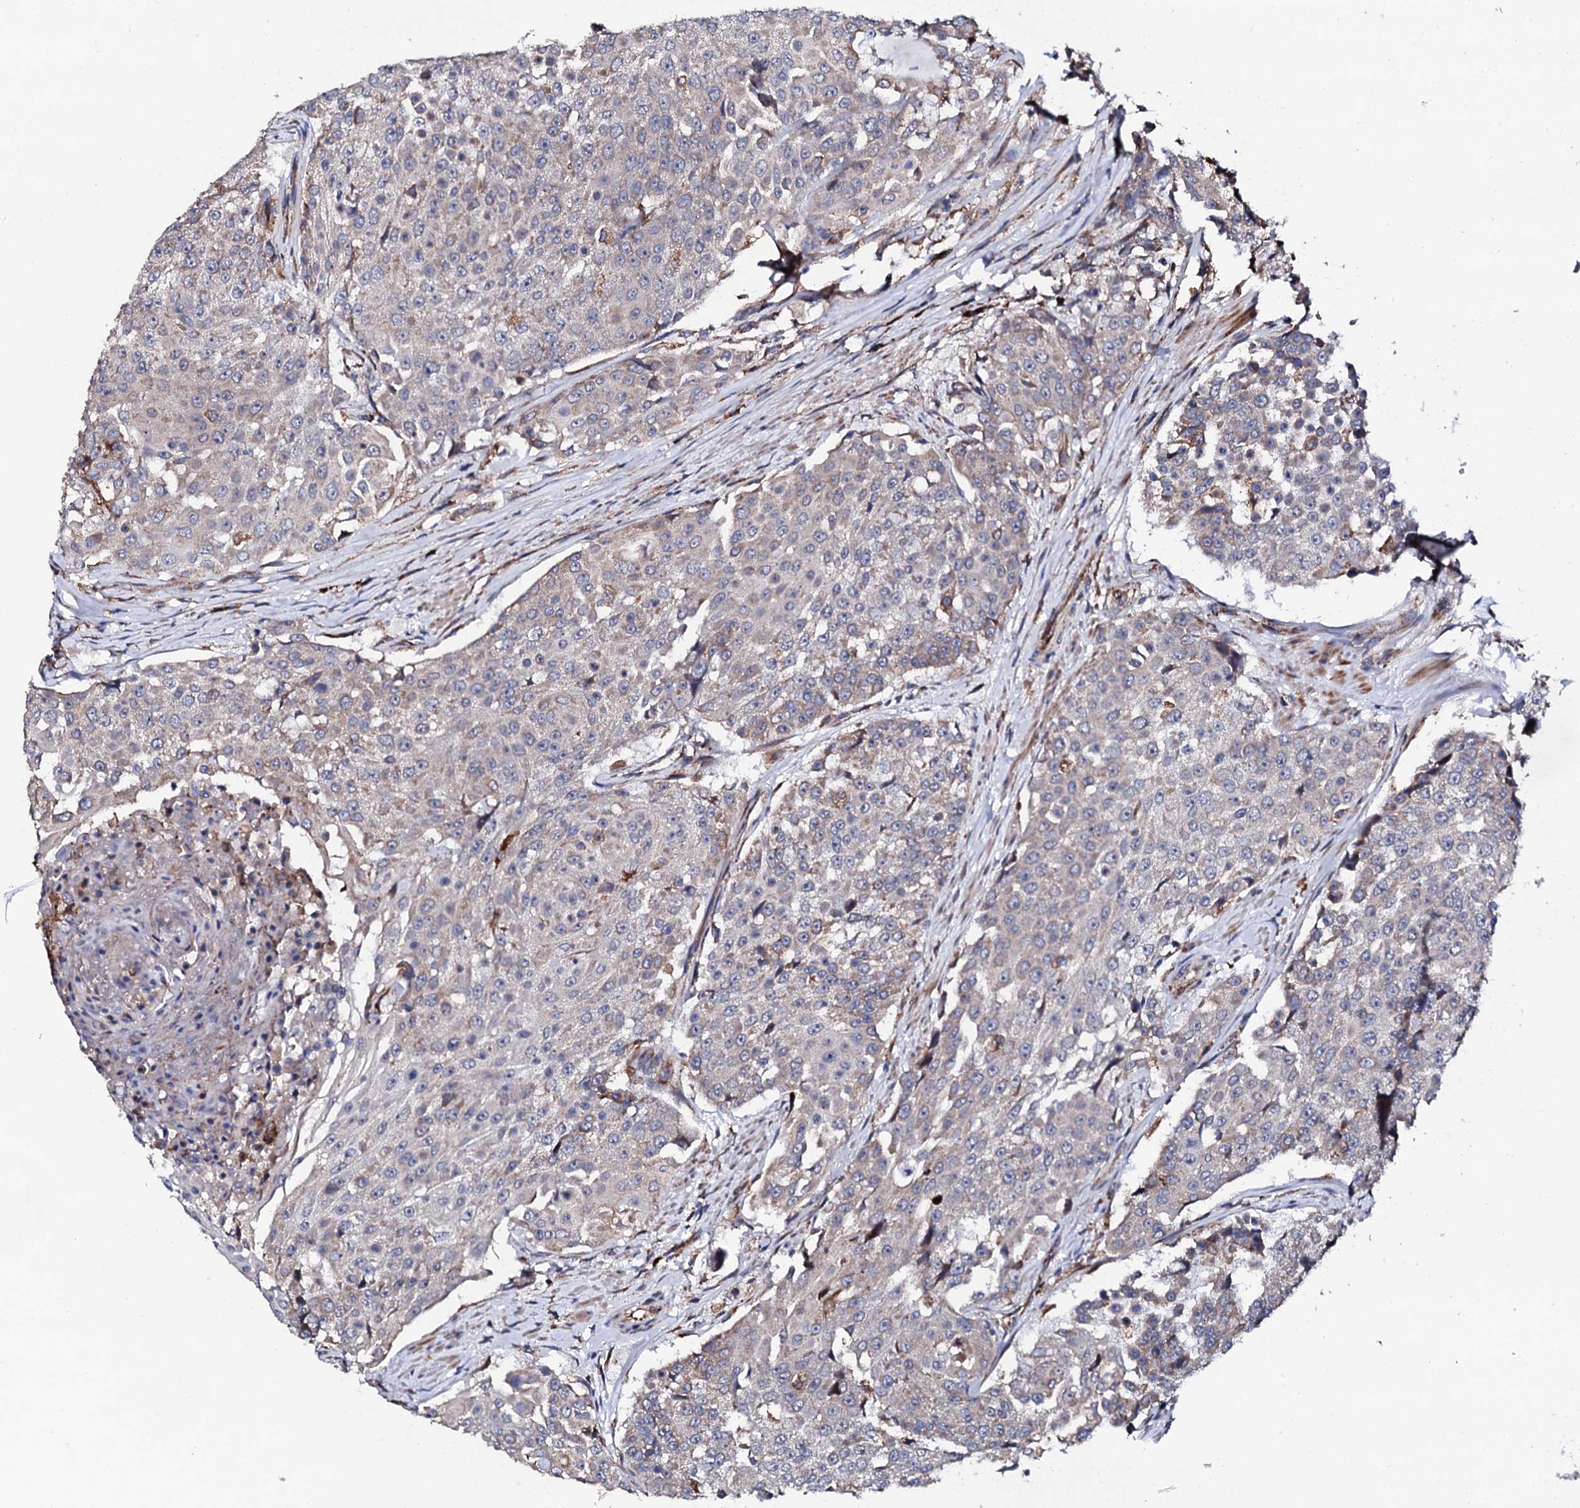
{"staining": {"intensity": "weak", "quantity": "<25%", "location": "cytoplasmic/membranous"}, "tissue": "urothelial cancer", "cell_type": "Tumor cells", "image_type": "cancer", "snomed": [{"axis": "morphology", "description": "Urothelial carcinoma, High grade"}, {"axis": "topography", "description": "Urinary bladder"}], "caption": "DAB immunohistochemical staining of human urothelial cancer displays no significant positivity in tumor cells.", "gene": "LIPT2", "patient": {"sex": "female", "age": 63}}